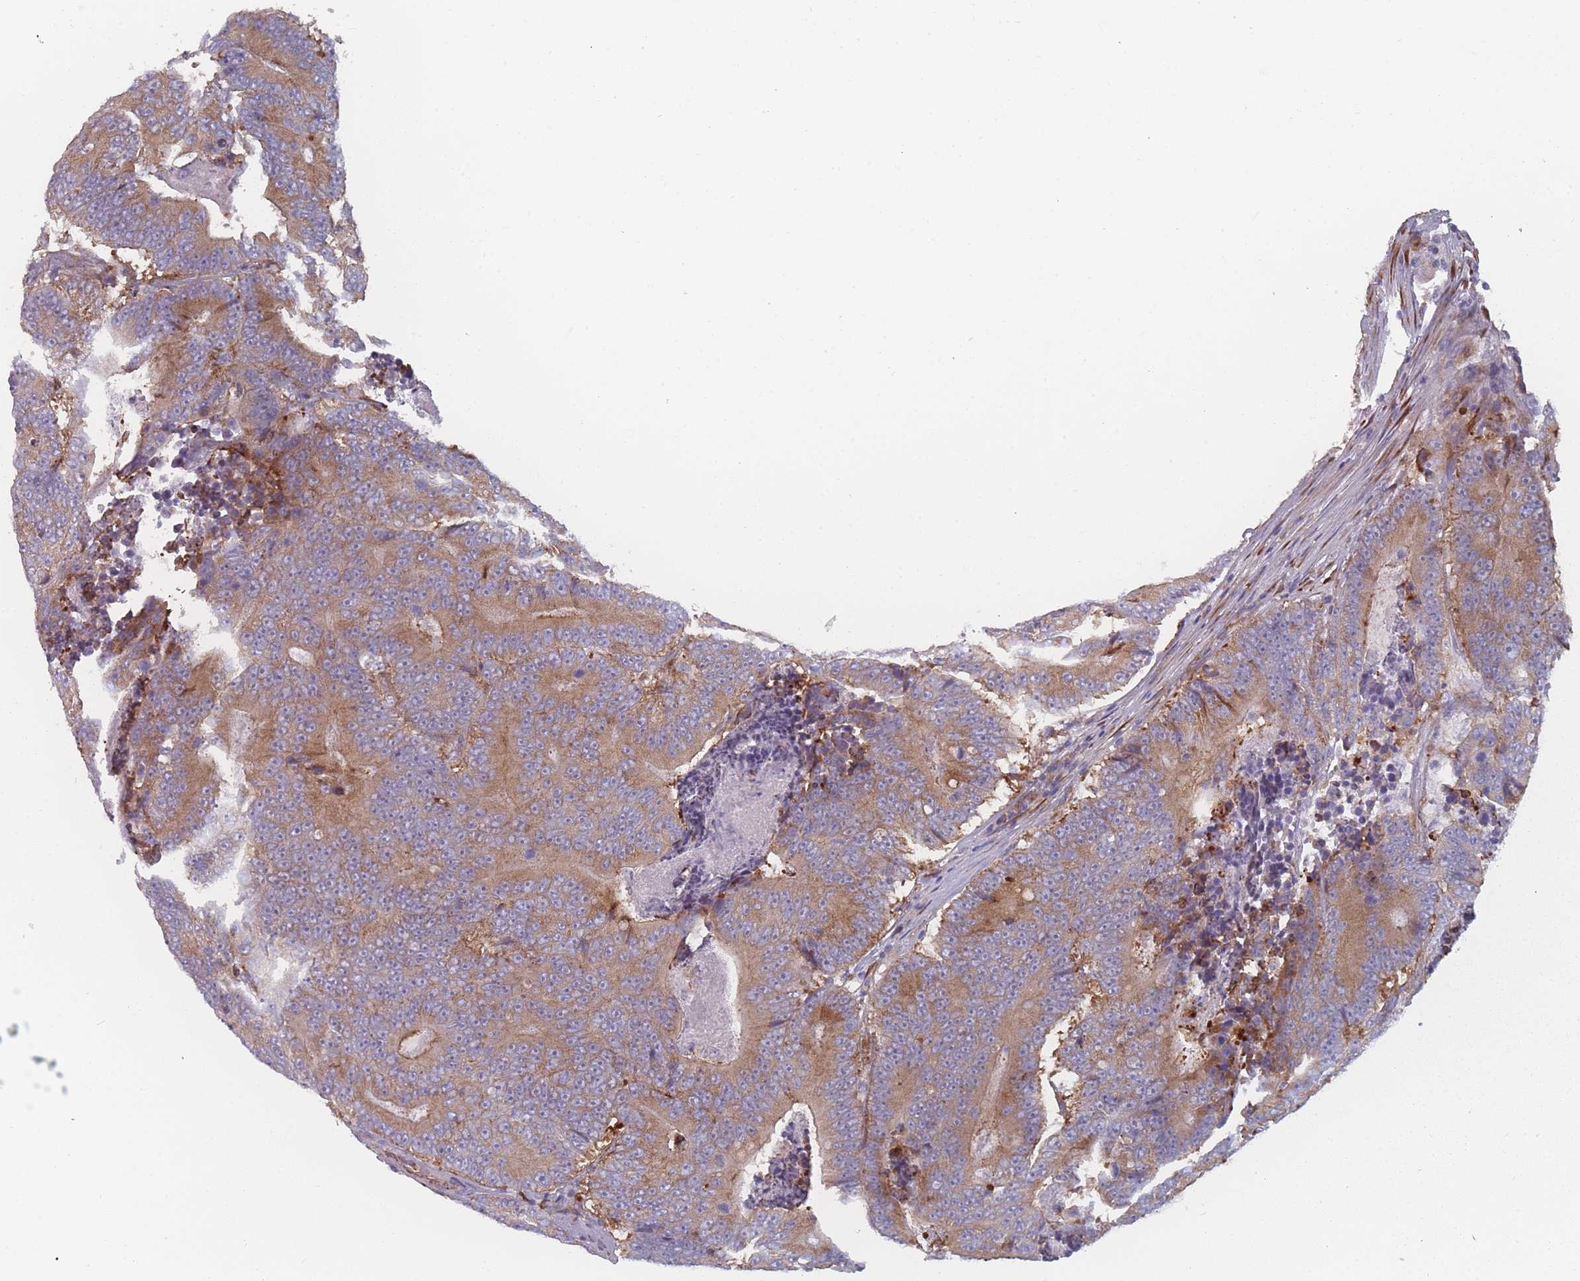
{"staining": {"intensity": "moderate", "quantity": ">75%", "location": "cytoplasmic/membranous"}, "tissue": "colorectal cancer", "cell_type": "Tumor cells", "image_type": "cancer", "snomed": [{"axis": "morphology", "description": "Adenocarcinoma, NOS"}, {"axis": "topography", "description": "Colon"}], "caption": "A micrograph showing moderate cytoplasmic/membranous staining in about >75% of tumor cells in colorectal cancer, as visualized by brown immunohistochemical staining.", "gene": "CACNG5", "patient": {"sex": "male", "age": 83}}